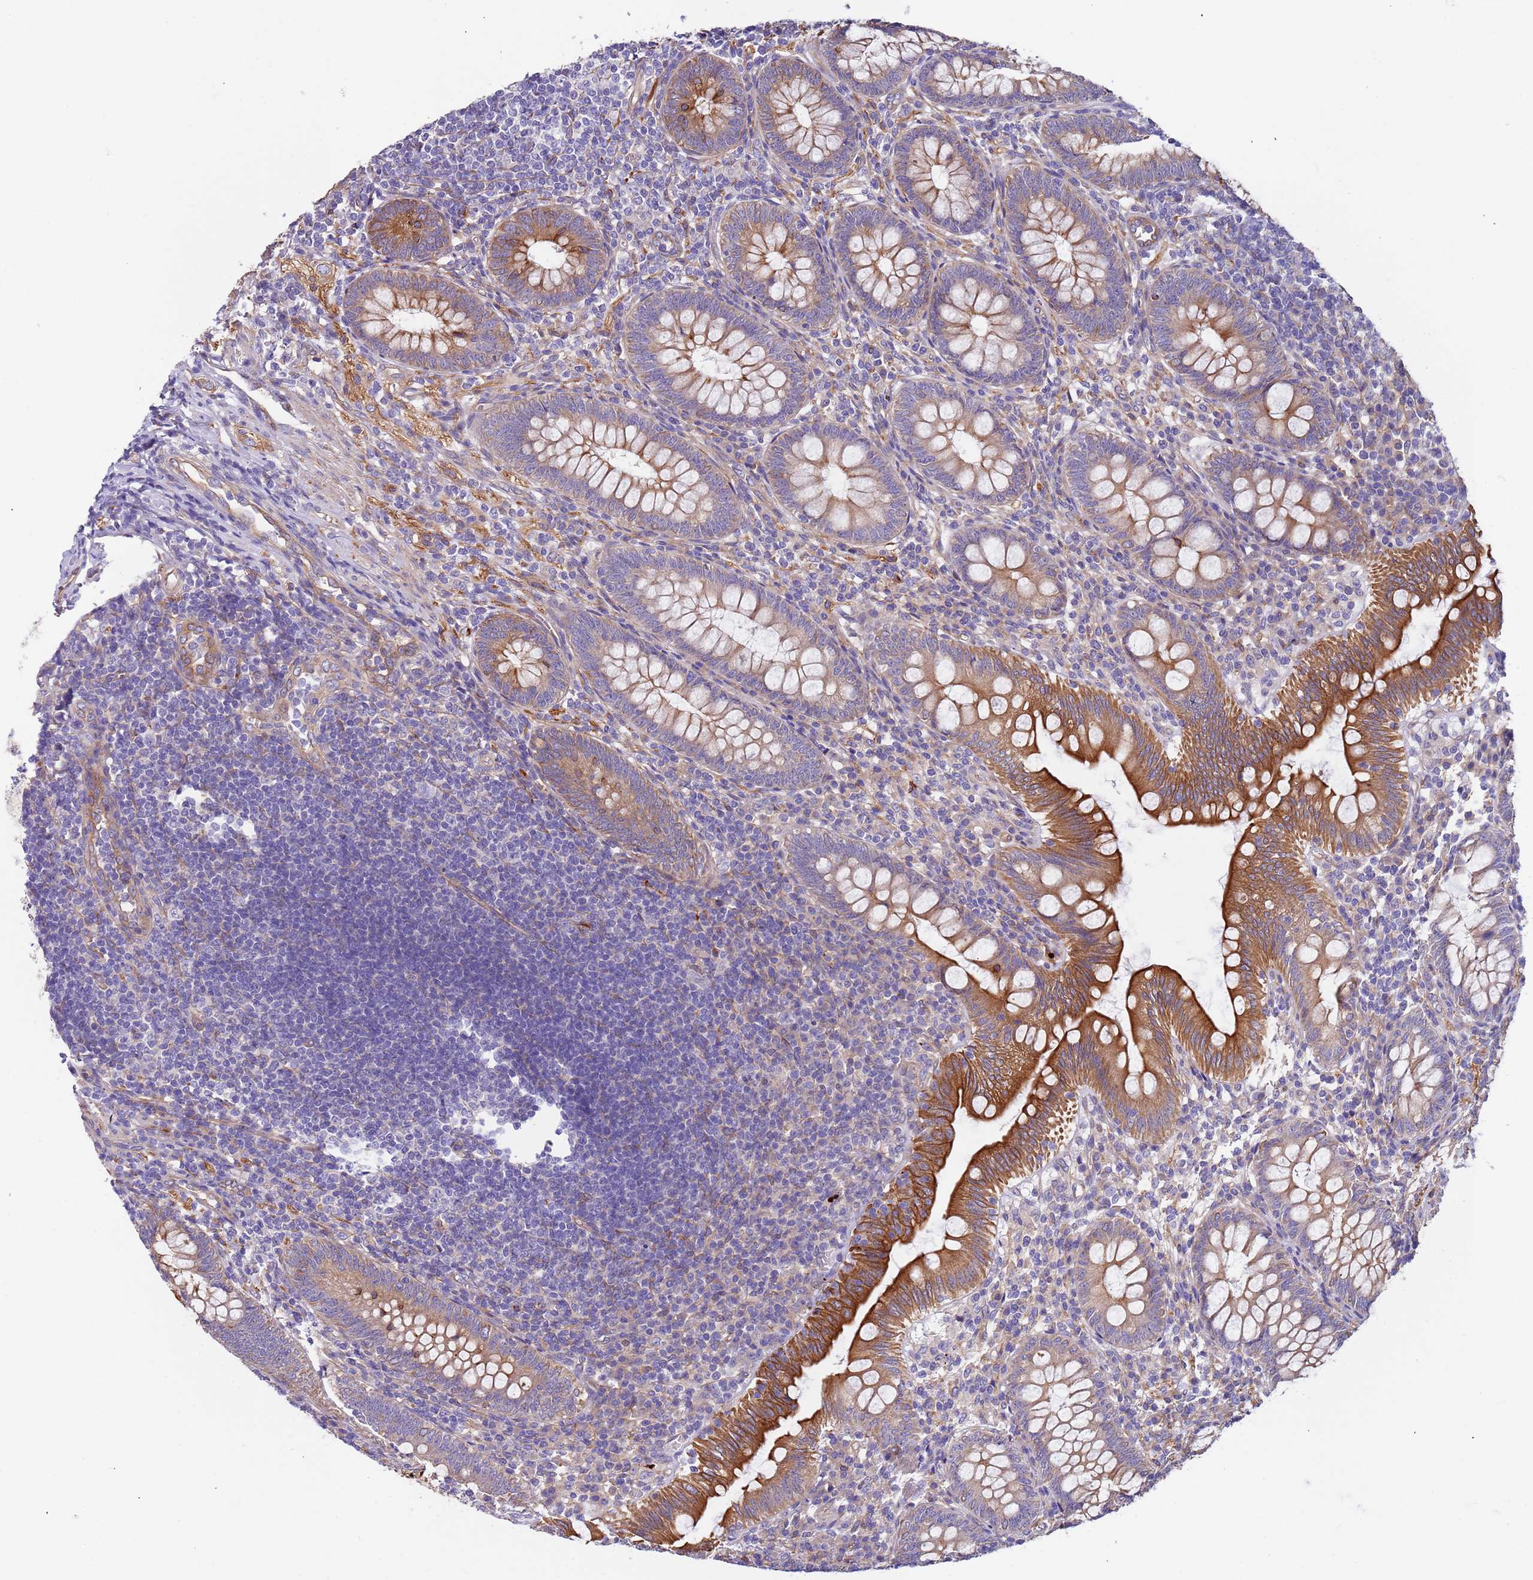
{"staining": {"intensity": "moderate", "quantity": ">75%", "location": "cytoplasmic/membranous"}, "tissue": "appendix", "cell_type": "Glandular cells", "image_type": "normal", "snomed": [{"axis": "morphology", "description": "Normal tissue, NOS"}, {"axis": "topography", "description": "Appendix"}], "caption": "The micrograph shows immunohistochemical staining of benign appendix. There is moderate cytoplasmic/membranous positivity is present in about >75% of glandular cells.", "gene": "LAMB4", "patient": {"sex": "male", "age": 14}}